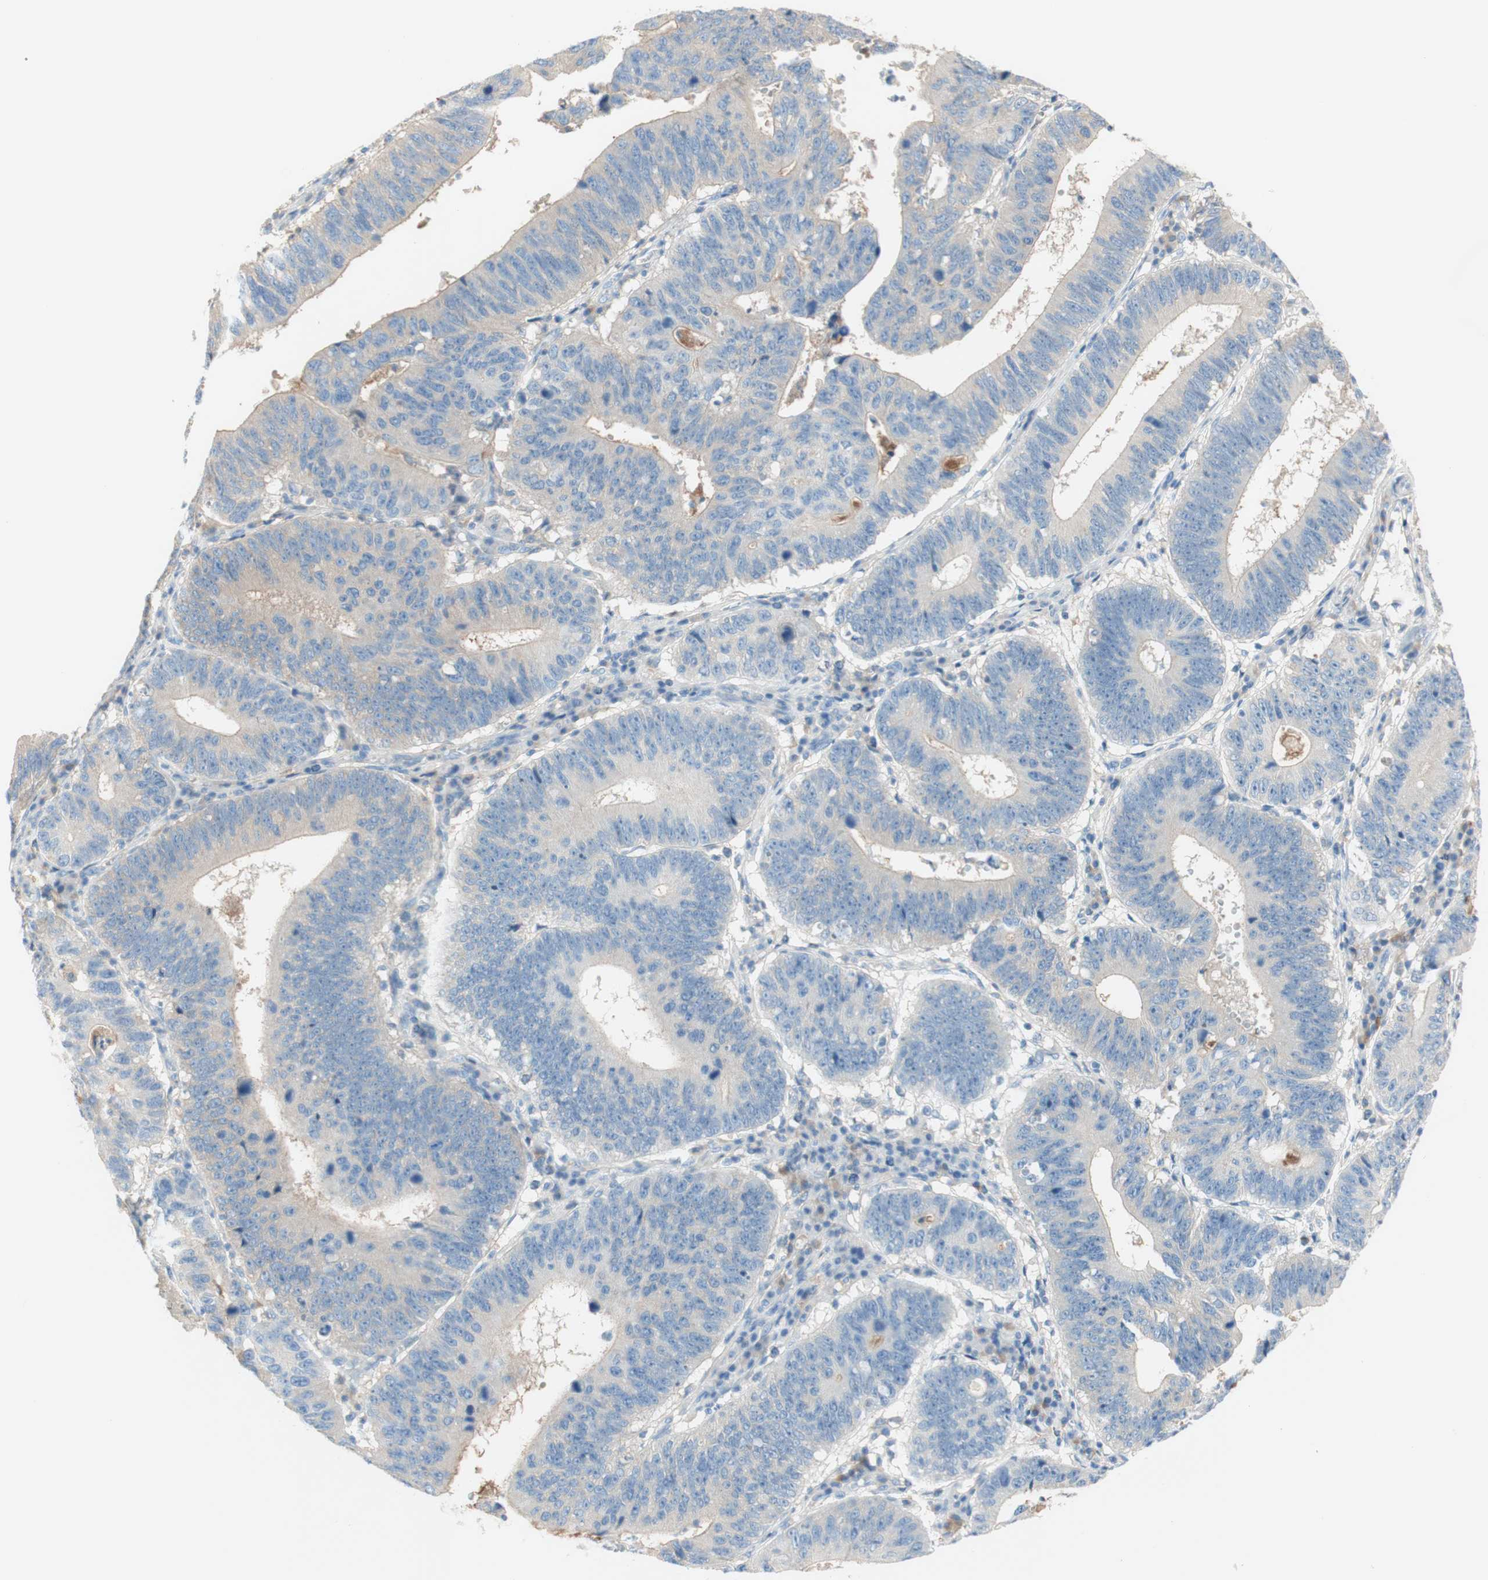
{"staining": {"intensity": "weak", "quantity": "25%-75%", "location": "cytoplasmic/membranous"}, "tissue": "stomach cancer", "cell_type": "Tumor cells", "image_type": "cancer", "snomed": [{"axis": "morphology", "description": "Adenocarcinoma, NOS"}, {"axis": "topography", "description": "Stomach"}], "caption": "Stomach cancer (adenocarcinoma) stained with immunohistochemistry (IHC) displays weak cytoplasmic/membranous expression in approximately 25%-75% of tumor cells.", "gene": "KNG1", "patient": {"sex": "male", "age": 59}}